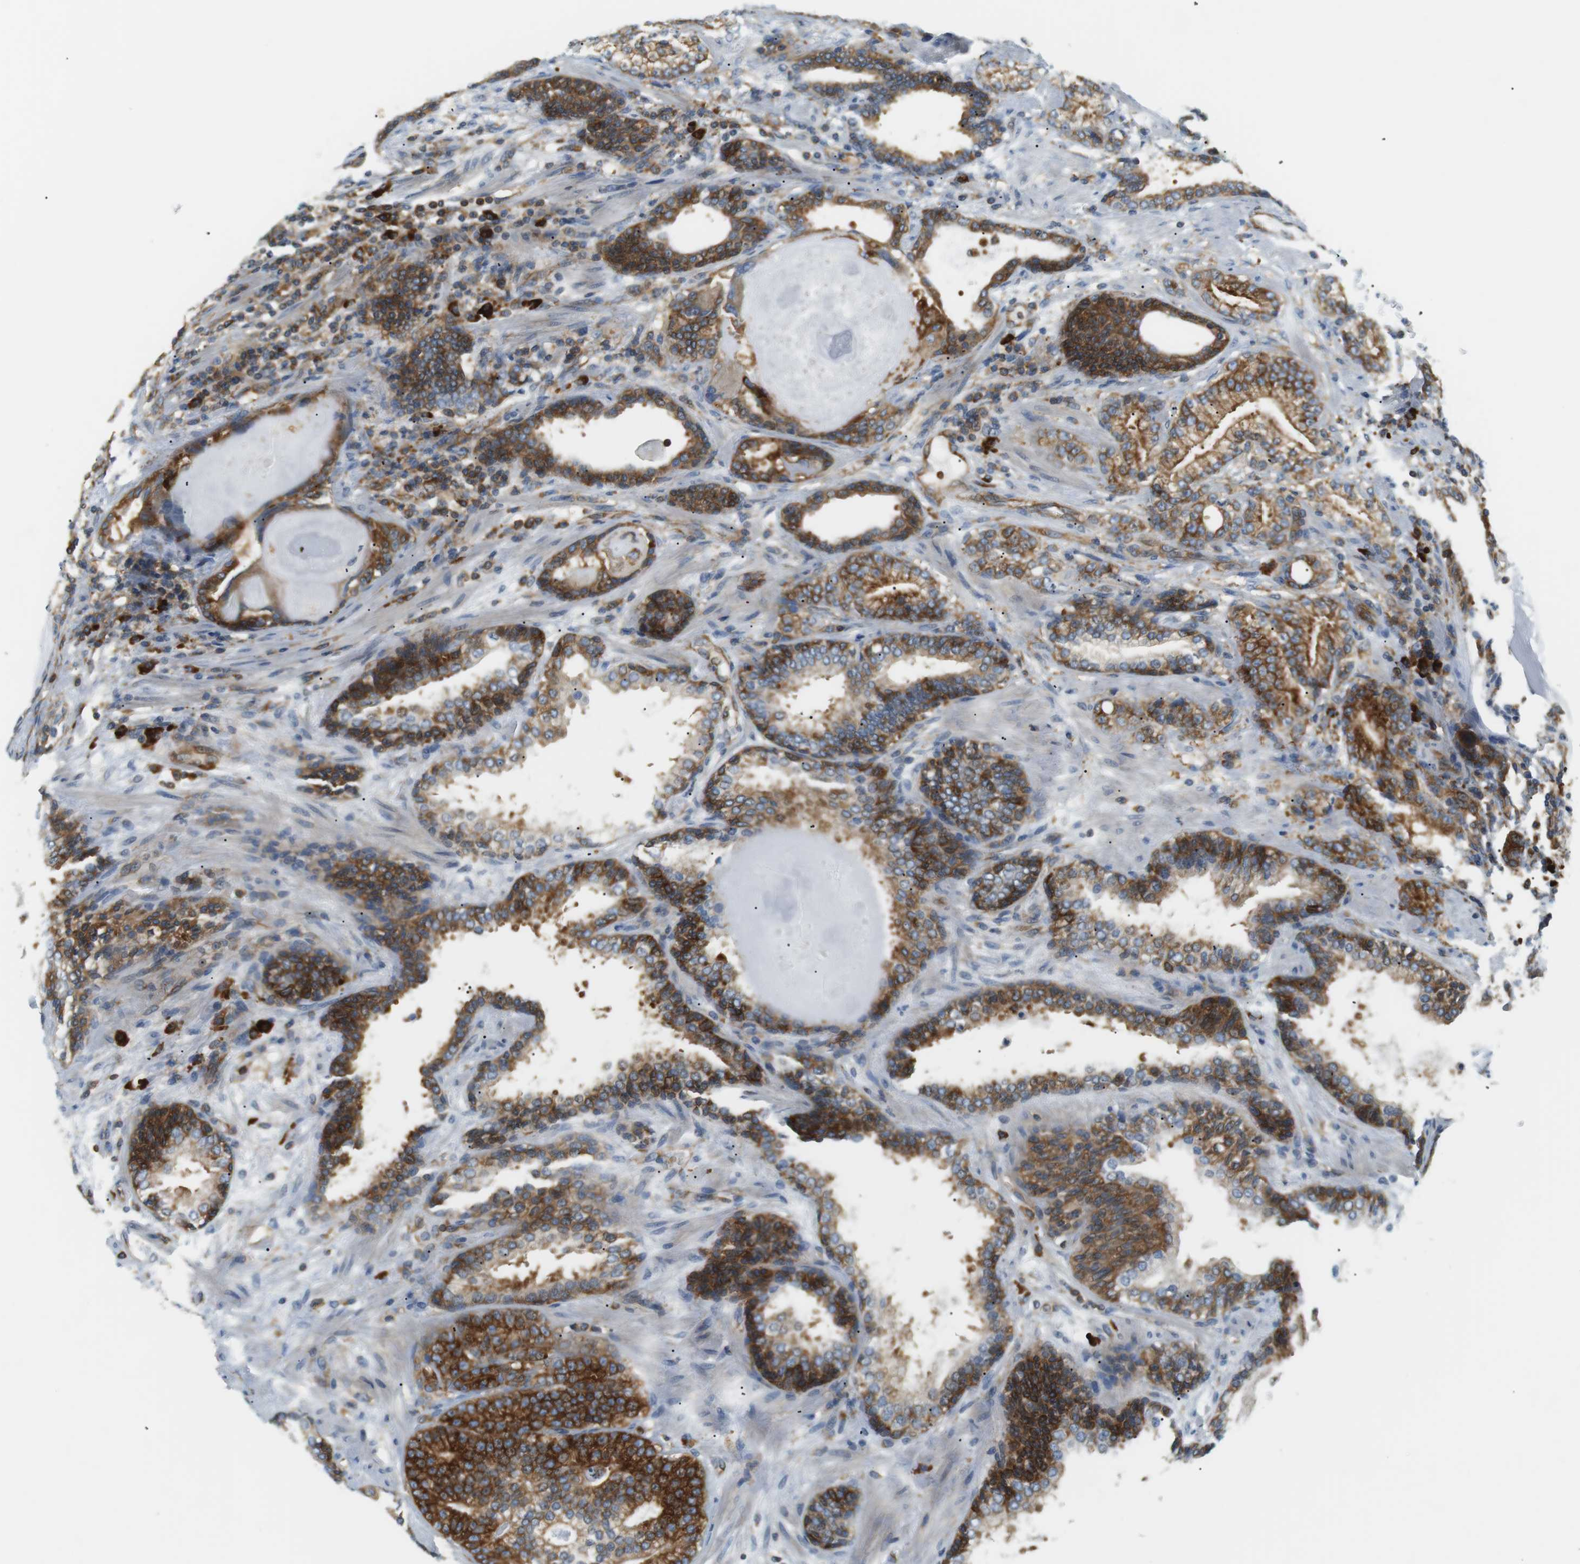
{"staining": {"intensity": "strong", "quantity": ">75%", "location": "cytoplasmic/membranous"}, "tissue": "prostate cancer", "cell_type": "Tumor cells", "image_type": "cancer", "snomed": [{"axis": "morphology", "description": "Adenocarcinoma, High grade"}, {"axis": "topography", "description": "Prostate"}], "caption": "Immunohistochemical staining of human prostate adenocarcinoma (high-grade) exhibits high levels of strong cytoplasmic/membranous protein staining in about >75% of tumor cells. Using DAB (brown) and hematoxylin (blue) stains, captured at high magnification using brightfield microscopy.", "gene": "TMEM200A", "patient": {"sex": "male", "age": 61}}